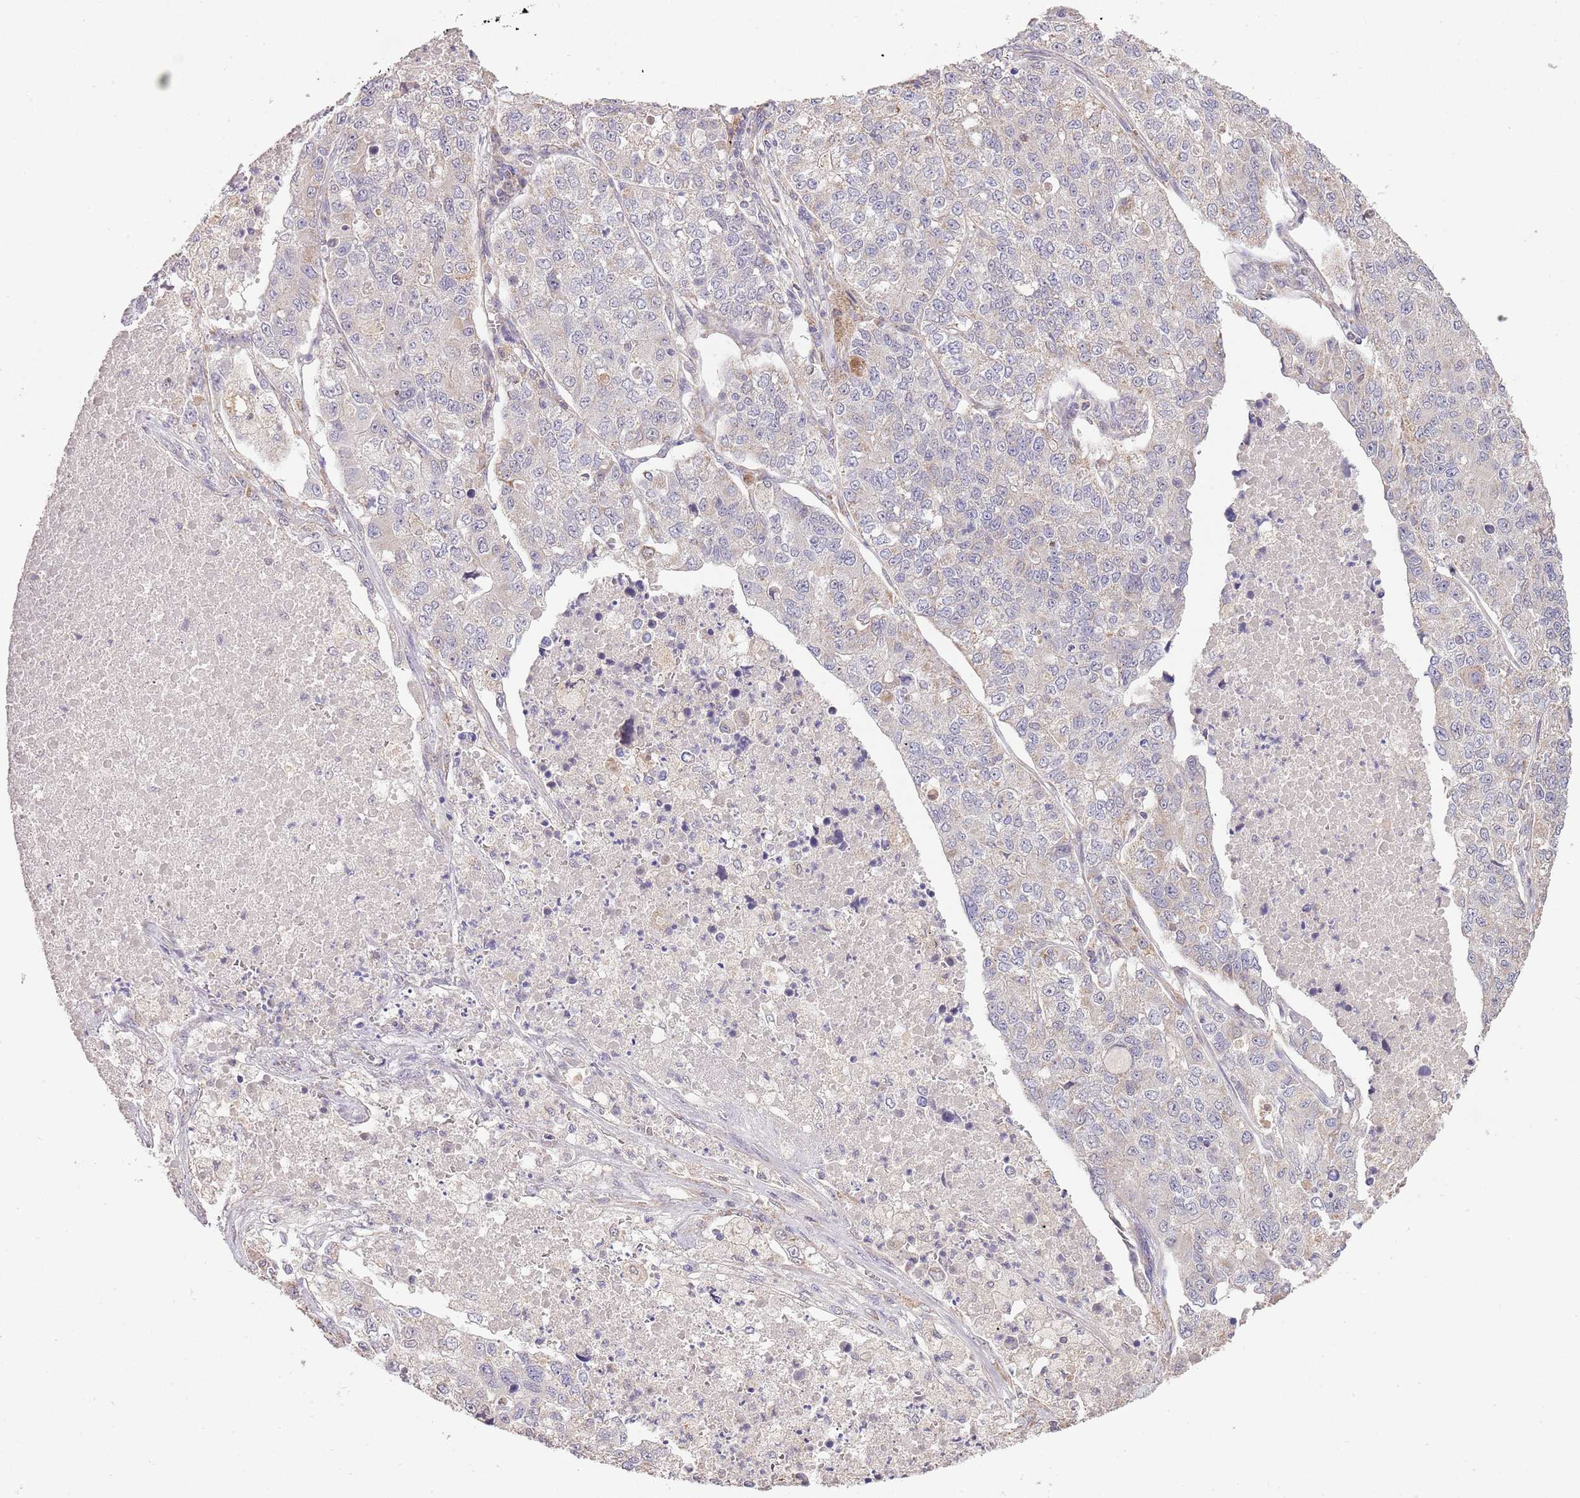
{"staining": {"intensity": "weak", "quantity": "<25%", "location": "cytoplasmic/membranous"}, "tissue": "lung cancer", "cell_type": "Tumor cells", "image_type": "cancer", "snomed": [{"axis": "morphology", "description": "Adenocarcinoma, NOS"}, {"axis": "topography", "description": "Lung"}], "caption": "This is a image of immunohistochemistry (IHC) staining of lung adenocarcinoma, which shows no expression in tumor cells. Brightfield microscopy of immunohistochemistry (IHC) stained with DAB (3,3'-diaminobenzidine) (brown) and hematoxylin (blue), captured at high magnification.", "gene": "IVD", "patient": {"sex": "male", "age": 49}}